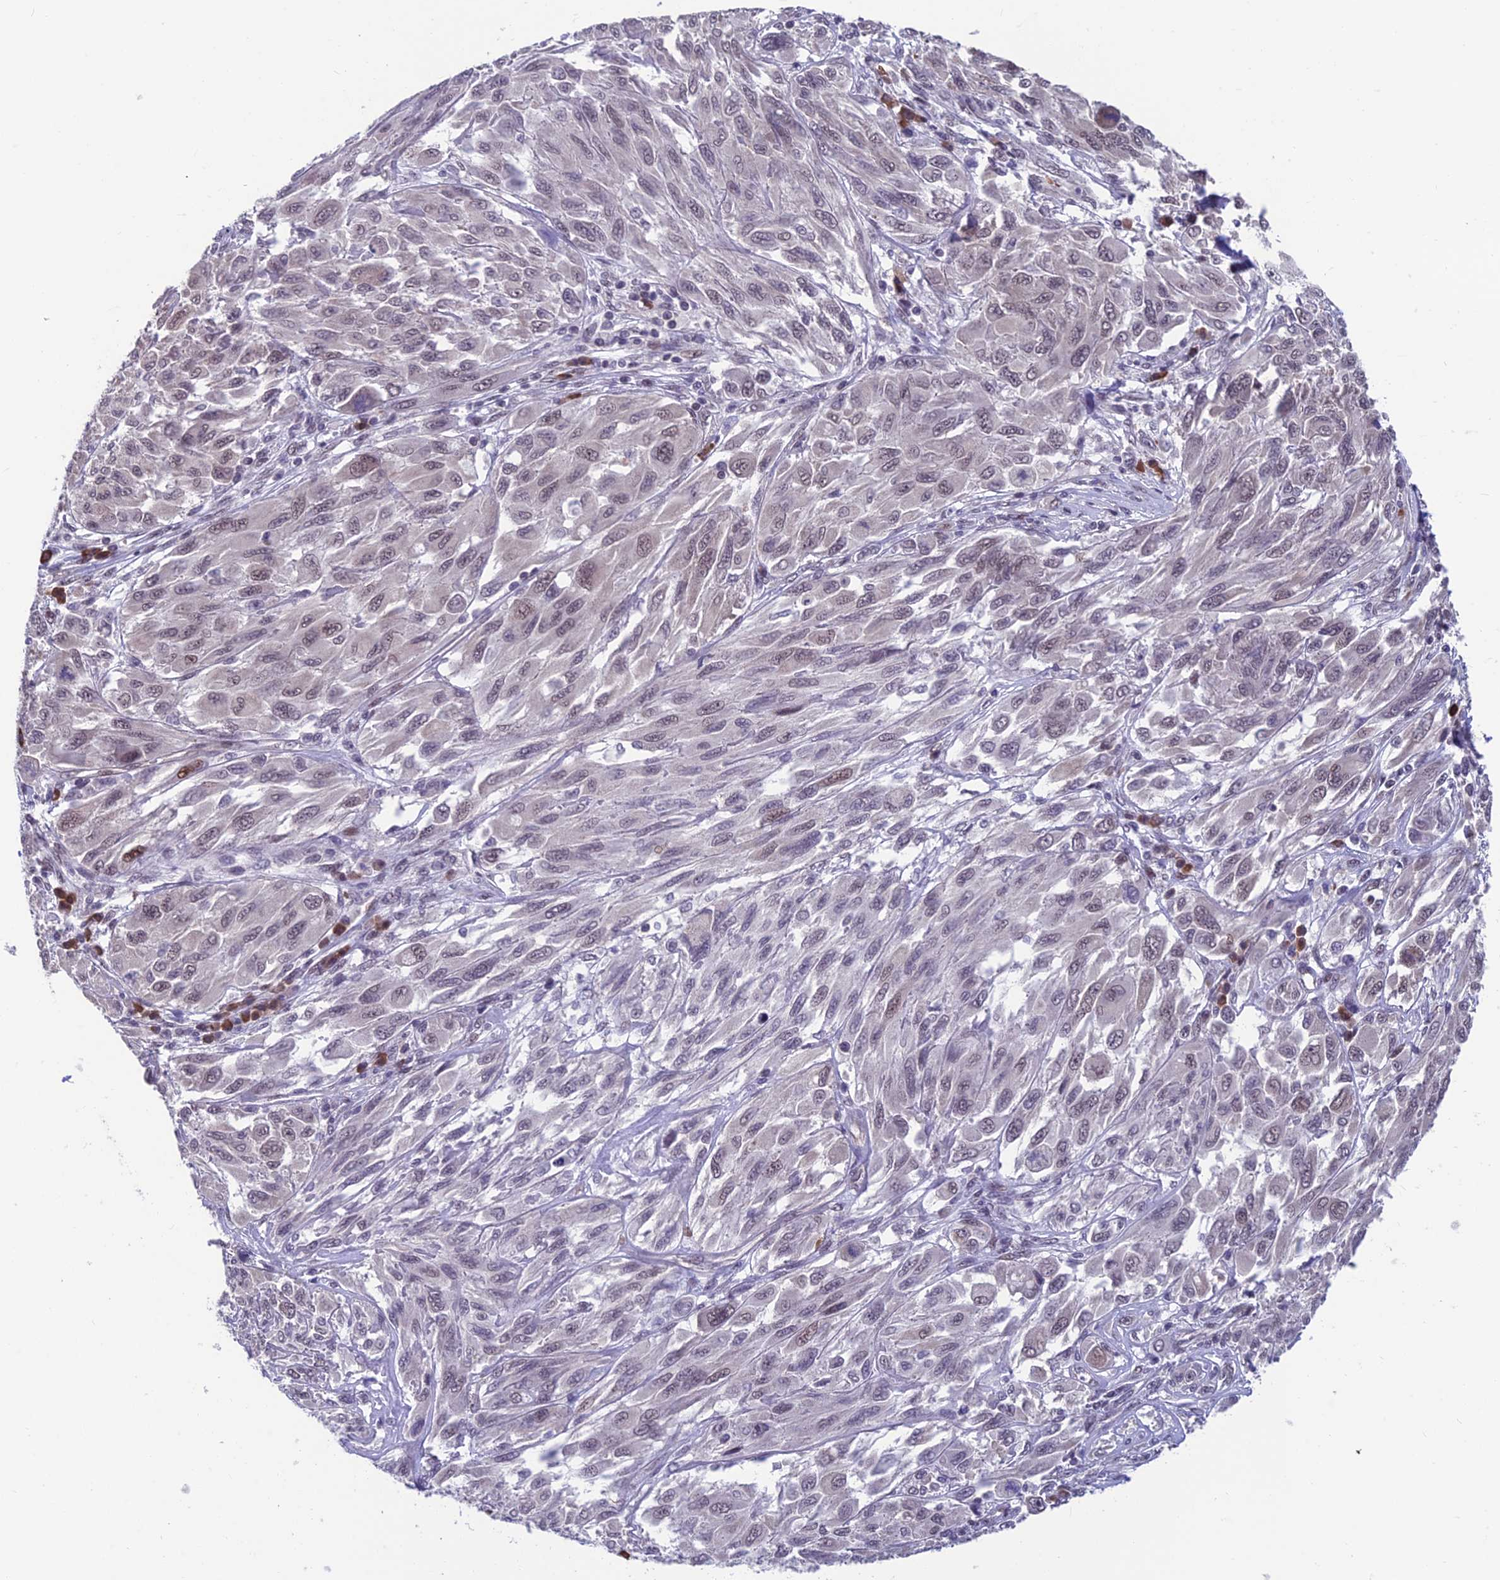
{"staining": {"intensity": "moderate", "quantity": "<25%", "location": "nuclear"}, "tissue": "melanoma", "cell_type": "Tumor cells", "image_type": "cancer", "snomed": [{"axis": "morphology", "description": "Malignant melanoma, NOS"}, {"axis": "topography", "description": "Skin"}], "caption": "This photomicrograph shows immunohistochemistry staining of melanoma, with low moderate nuclear staining in about <25% of tumor cells.", "gene": "KIAA1191", "patient": {"sex": "female", "age": 91}}